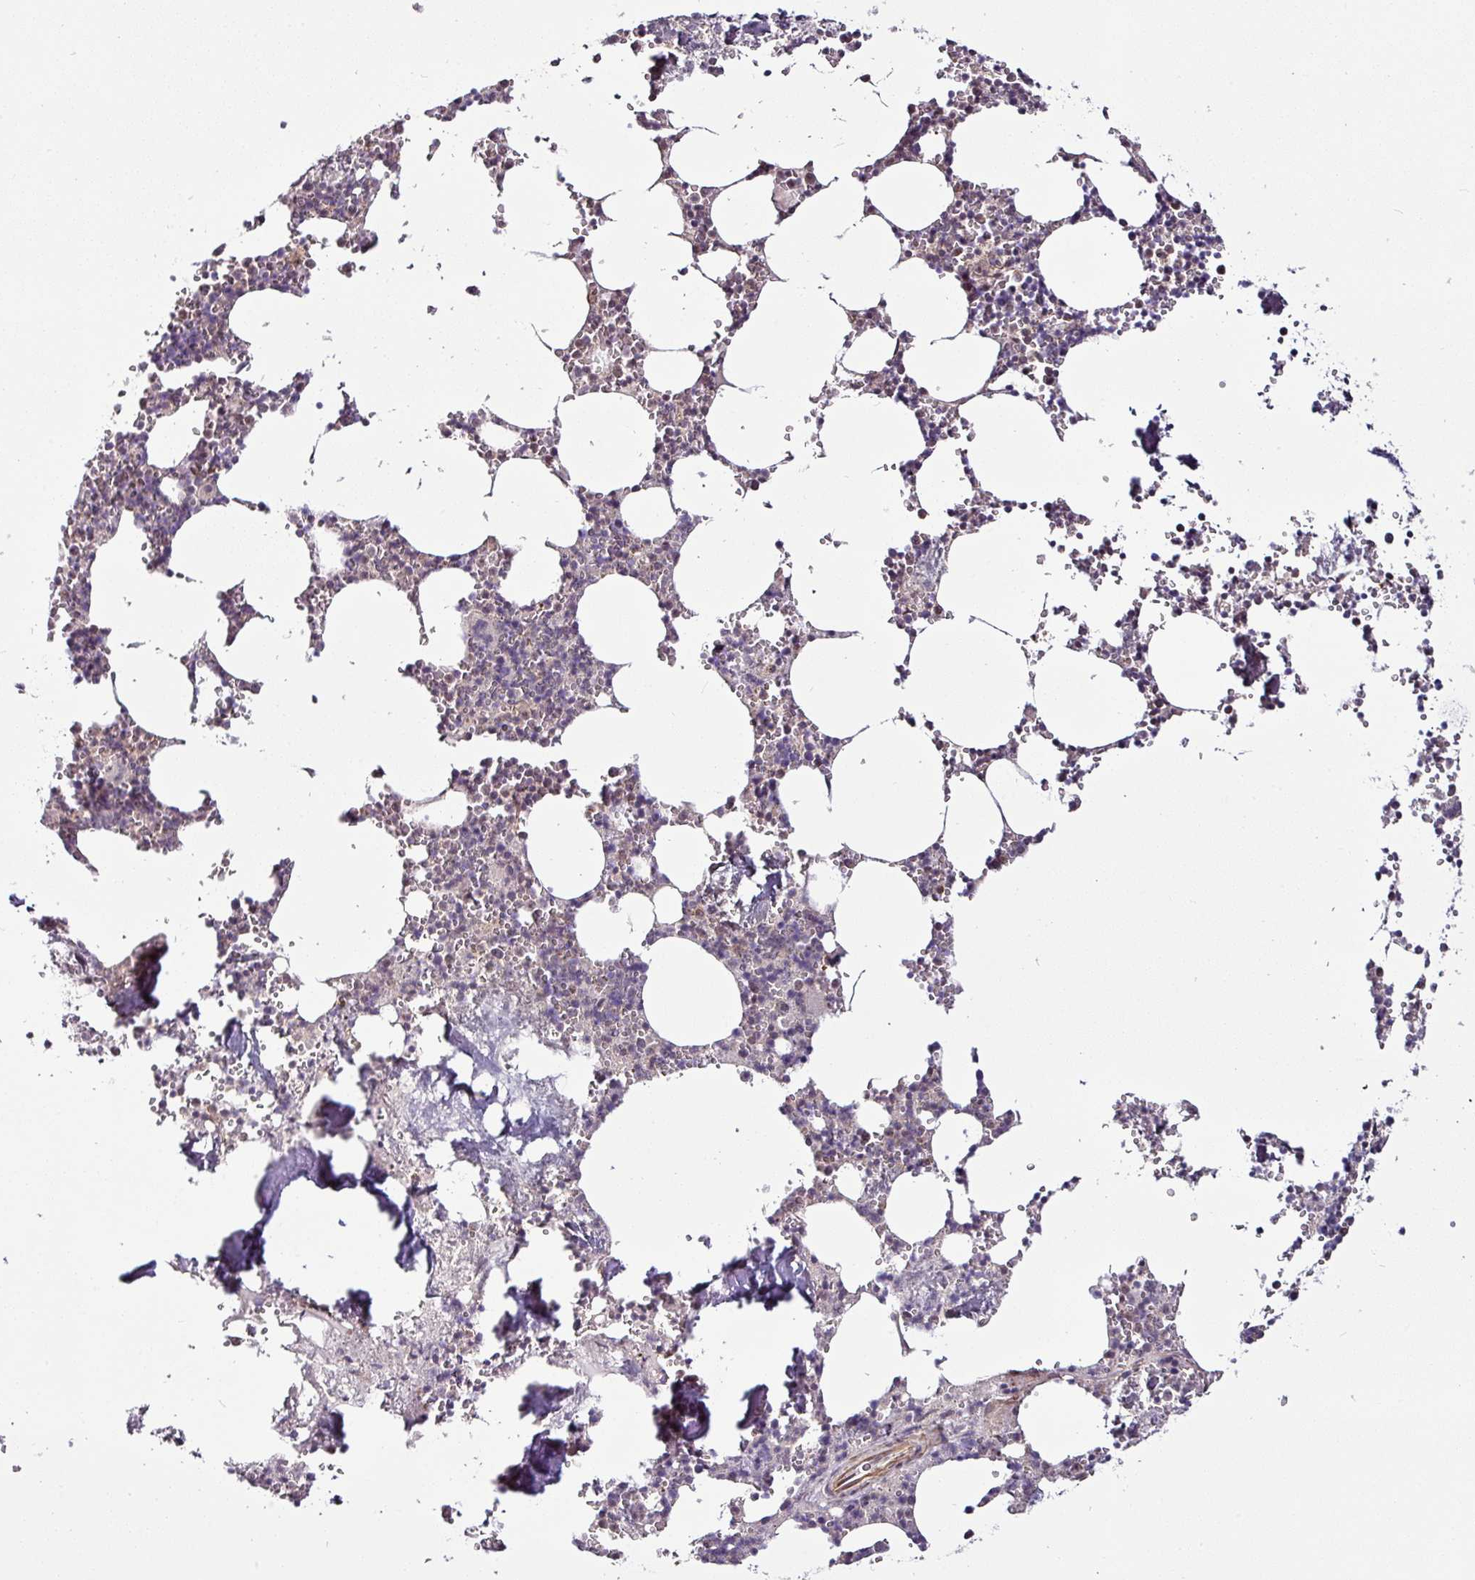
{"staining": {"intensity": "weak", "quantity": "25%-75%", "location": "cytoplasmic/membranous"}, "tissue": "bone marrow", "cell_type": "Hematopoietic cells", "image_type": "normal", "snomed": [{"axis": "morphology", "description": "Normal tissue, NOS"}, {"axis": "topography", "description": "Bone marrow"}], "caption": "Unremarkable bone marrow was stained to show a protein in brown. There is low levels of weak cytoplasmic/membranous expression in about 25%-75% of hematopoietic cells. (Stains: DAB in brown, nuclei in blue, Microscopy: brightfield microscopy at high magnification).", "gene": "DCAF13", "patient": {"sex": "male", "age": 54}}